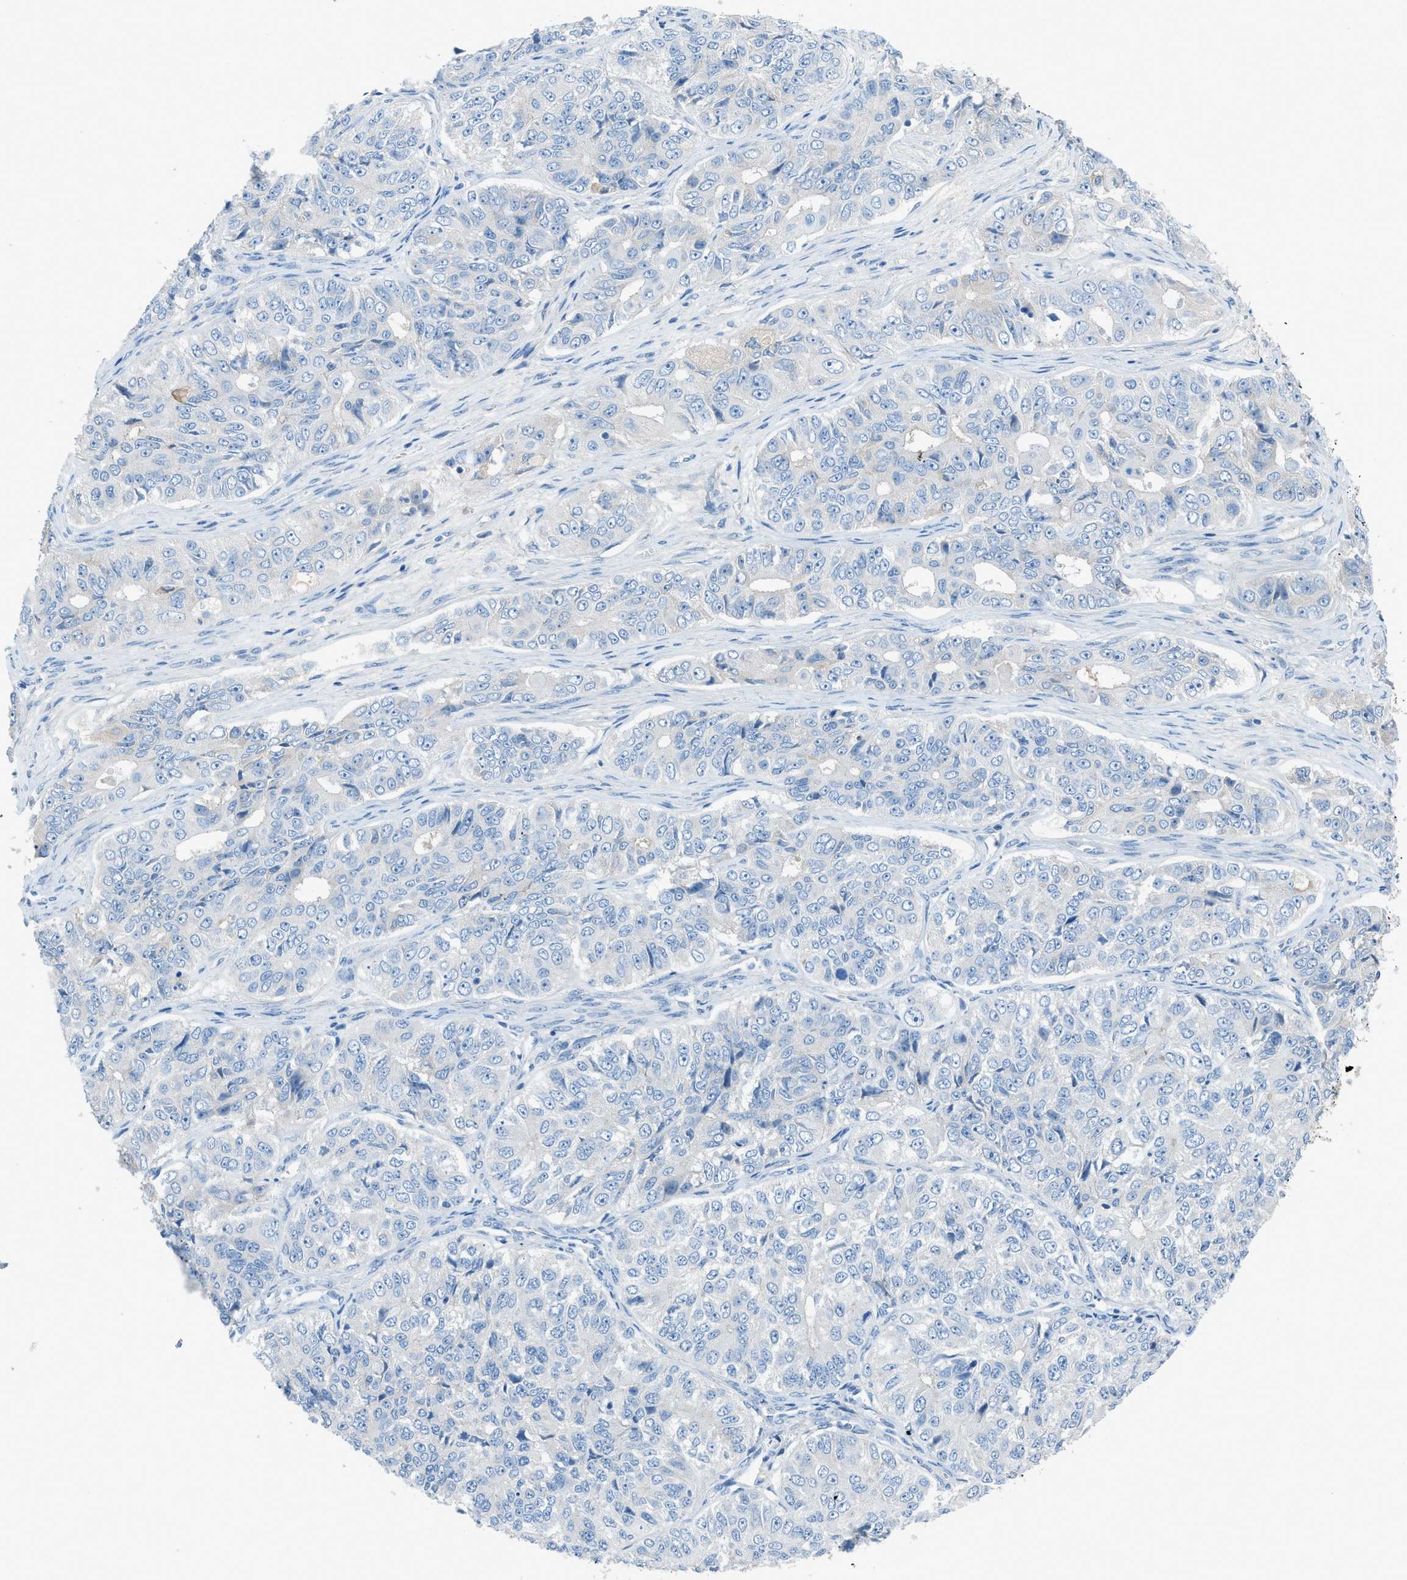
{"staining": {"intensity": "negative", "quantity": "none", "location": "none"}, "tissue": "ovarian cancer", "cell_type": "Tumor cells", "image_type": "cancer", "snomed": [{"axis": "morphology", "description": "Carcinoma, endometroid"}, {"axis": "topography", "description": "Ovary"}], "caption": "IHC of ovarian endometroid carcinoma exhibits no expression in tumor cells.", "gene": "C5AR2", "patient": {"sex": "female", "age": 51}}